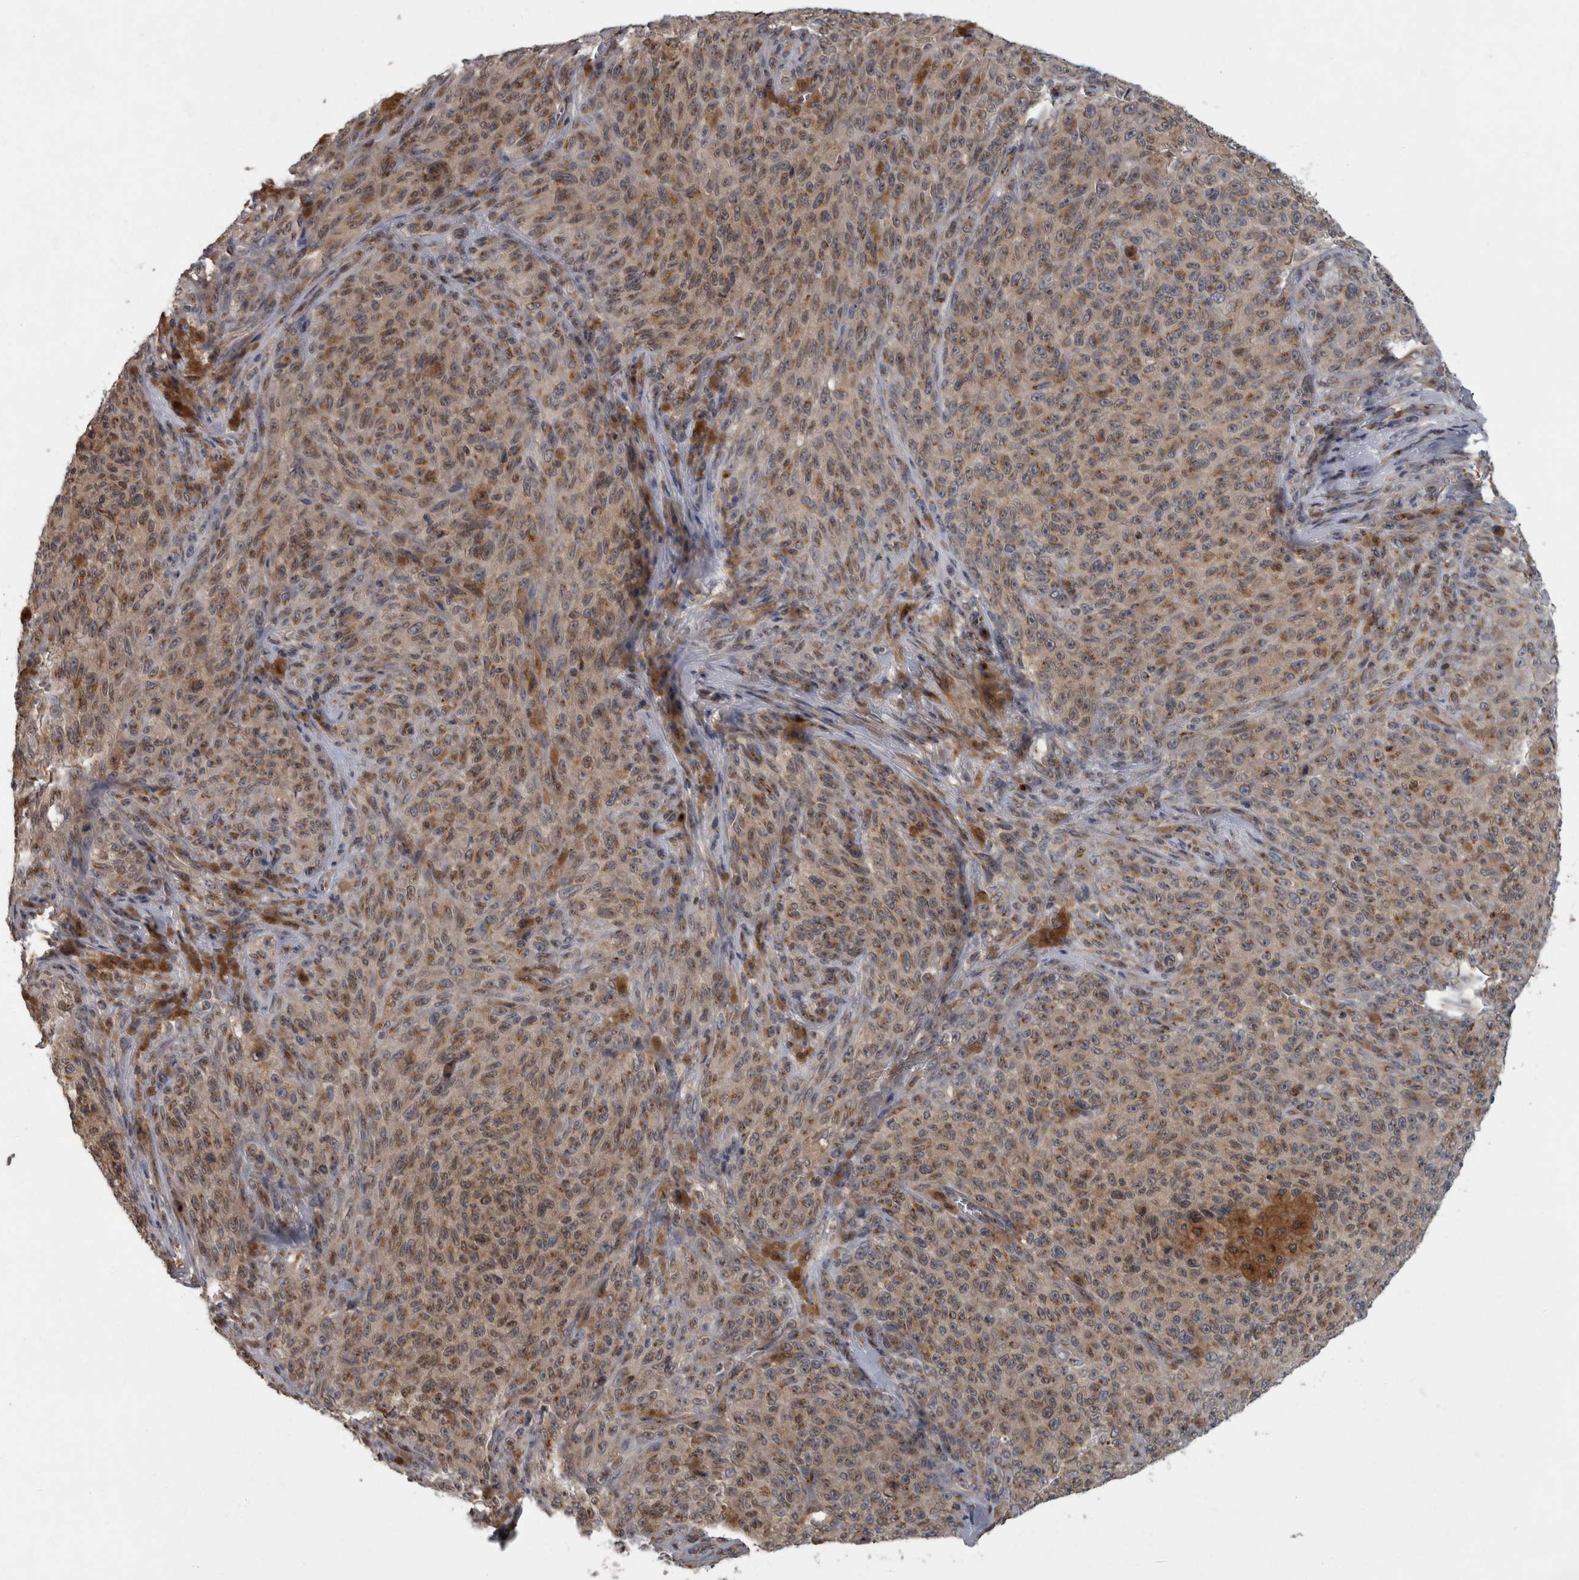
{"staining": {"intensity": "weak", "quantity": ">75%", "location": "cytoplasmic/membranous"}, "tissue": "melanoma", "cell_type": "Tumor cells", "image_type": "cancer", "snomed": [{"axis": "morphology", "description": "Malignant melanoma, NOS"}, {"axis": "topography", "description": "Skin"}], "caption": "DAB immunohistochemical staining of human malignant melanoma demonstrates weak cytoplasmic/membranous protein staining in approximately >75% of tumor cells. The protein is stained brown, and the nuclei are stained in blue (DAB (3,3'-diaminobenzidine) IHC with brightfield microscopy, high magnification).", "gene": "LMAN2L", "patient": {"sex": "female", "age": 82}}